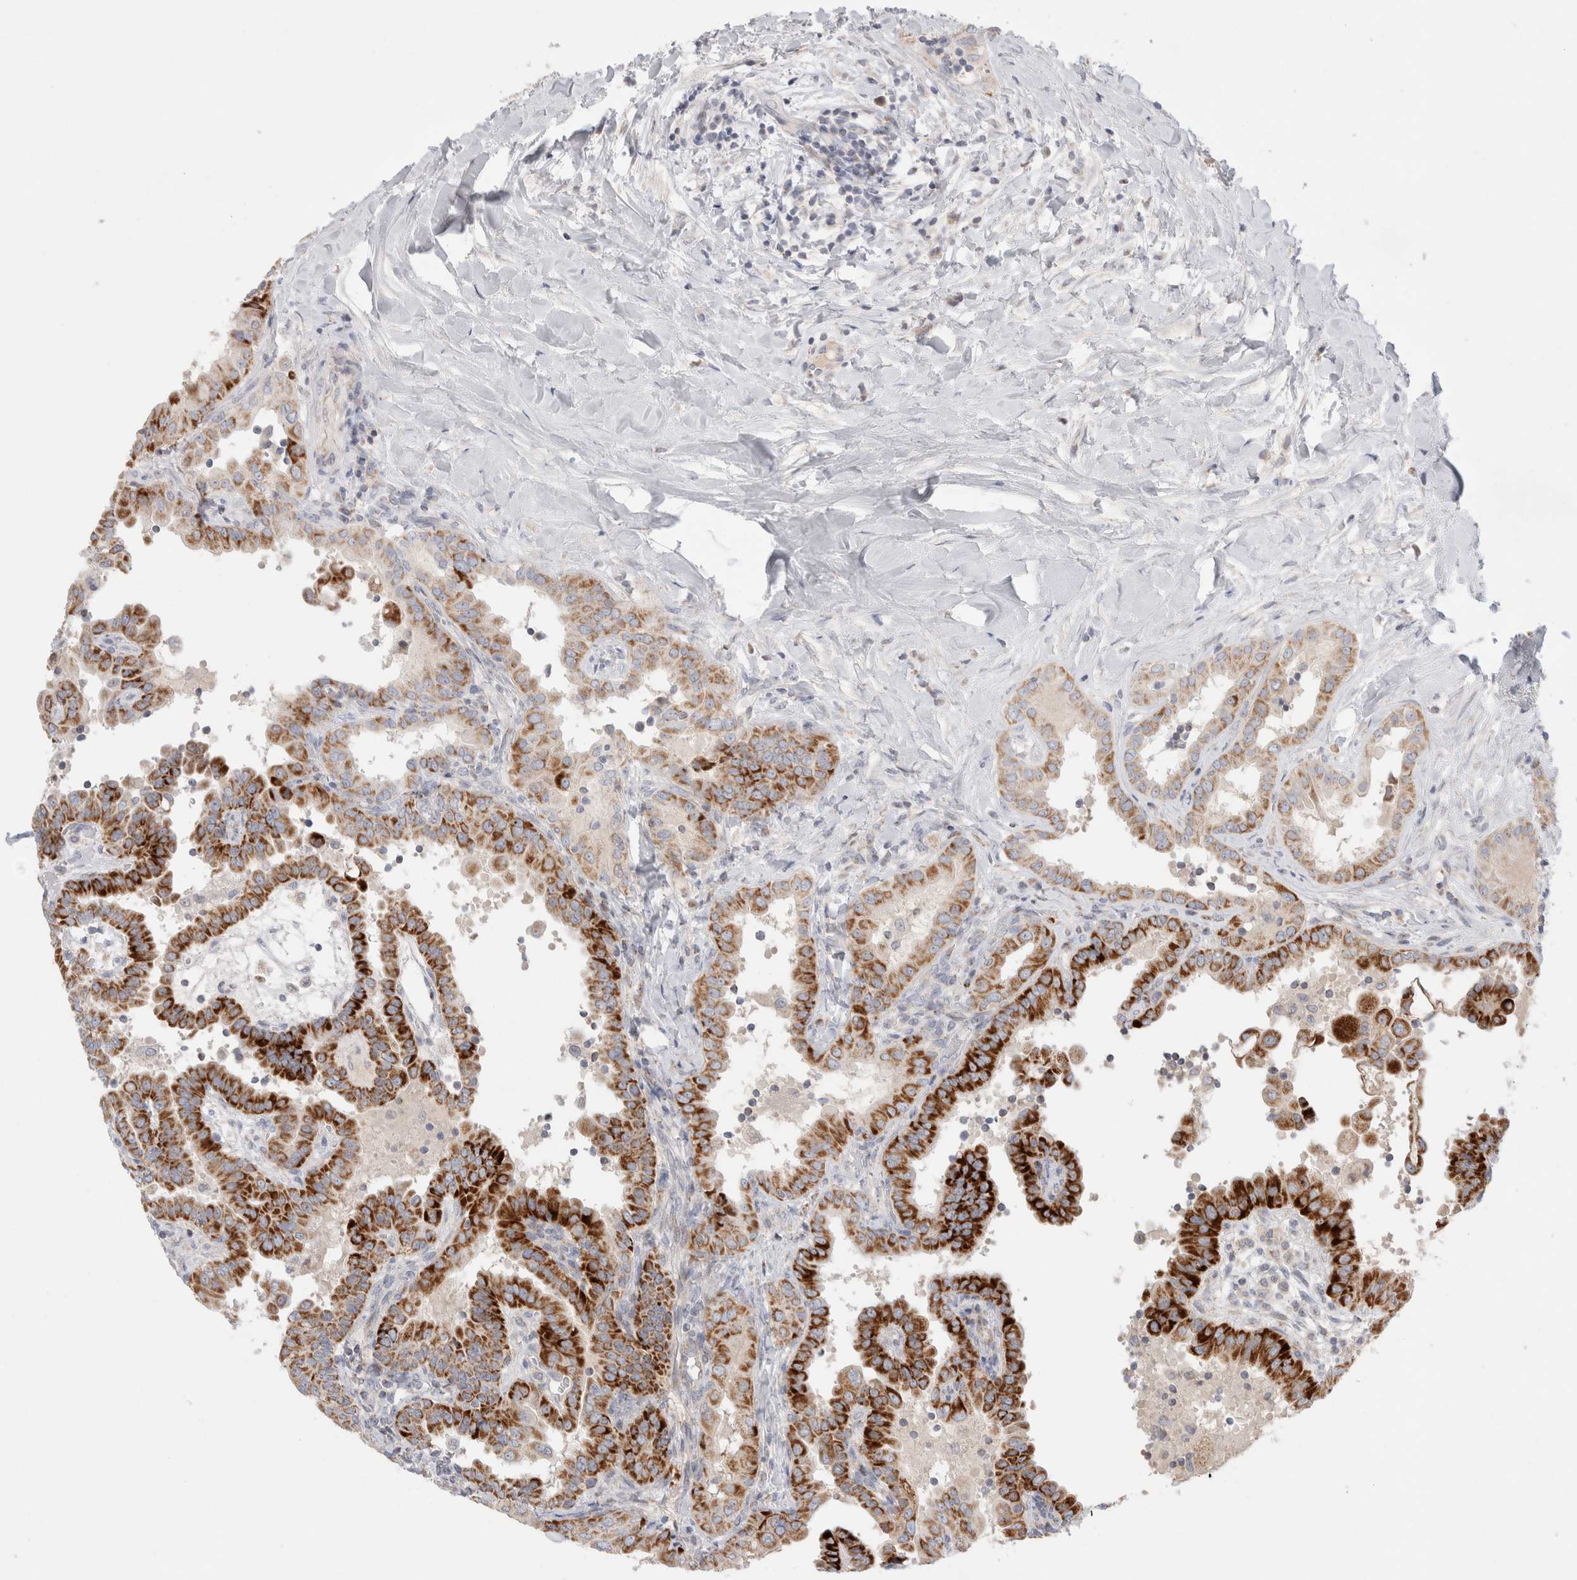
{"staining": {"intensity": "strong", "quantity": ">75%", "location": "cytoplasmic/membranous"}, "tissue": "thyroid cancer", "cell_type": "Tumor cells", "image_type": "cancer", "snomed": [{"axis": "morphology", "description": "Papillary adenocarcinoma, NOS"}, {"axis": "topography", "description": "Thyroid gland"}], "caption": "An IHC micrograph of neoplastic tissue is shown. Protein staining in brown labels strong cytoplasmic/membranous positivity in papillary adenocarcinoma (thyroid) within tumor cells.", "gene": "CHADL", "patient": {"sex": "male", "age": 33}}